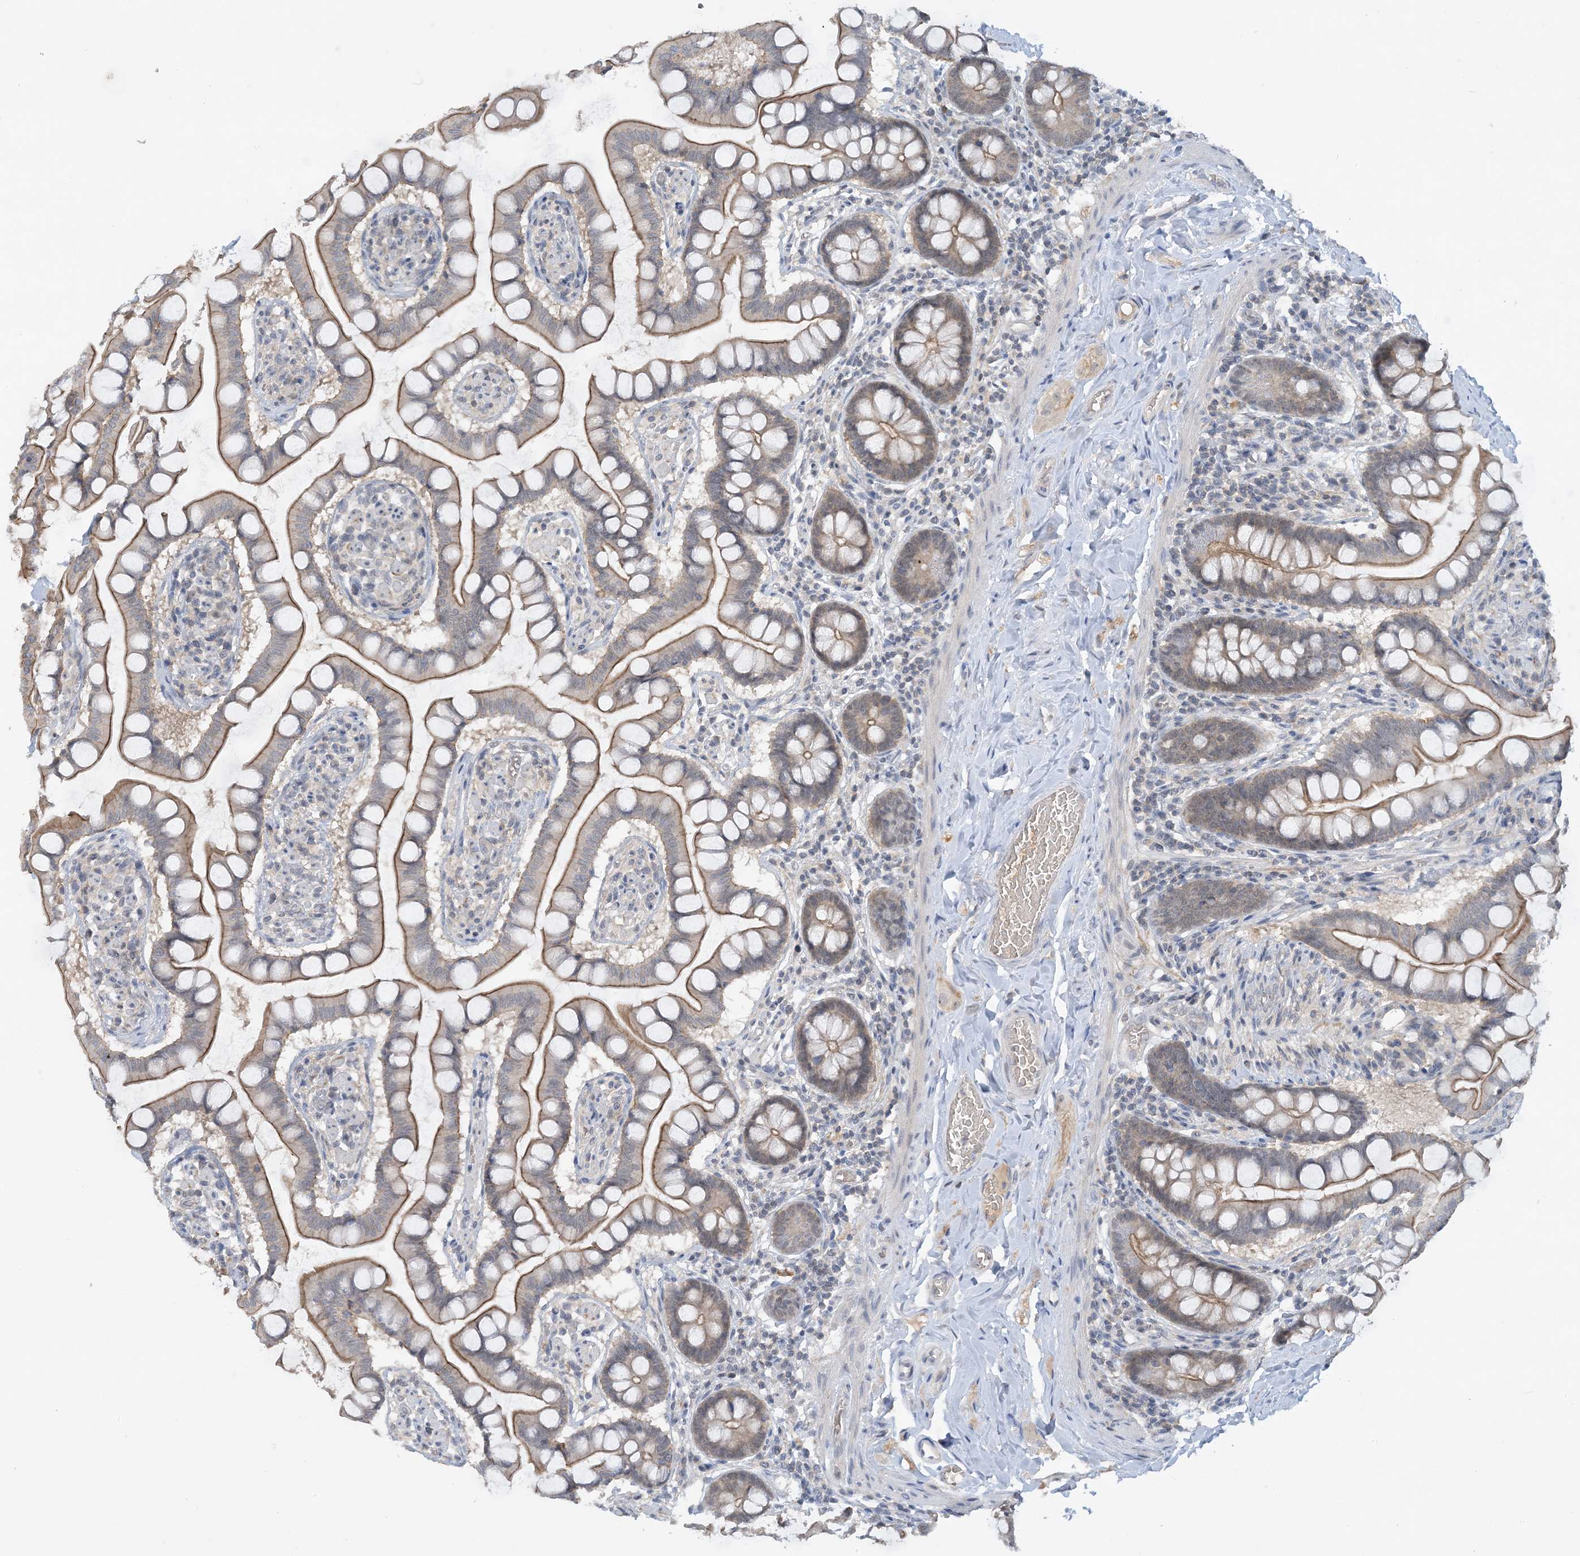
{"staining": {"intensity": "moderate", "quantity": "25%-75%", "location": "cytoplasmic/membranous"}, "tissue": "small intestine", "cell_type": "Glandular cells", "image_type": "normal", "snomed": [{"axis": "morphology", "description": "Normal tissue, NOS"}, {"axis": "topography", "description": "Small intestine"}], "caption": "Normal small intestine was stained to show a protein in brown. There is medium levels of moderate cytoplasmic/membranous expression in about 25%-75% of glandular cells.", "gene": "UBE2E1", "patient": {"sex": "male", "age": 41}}